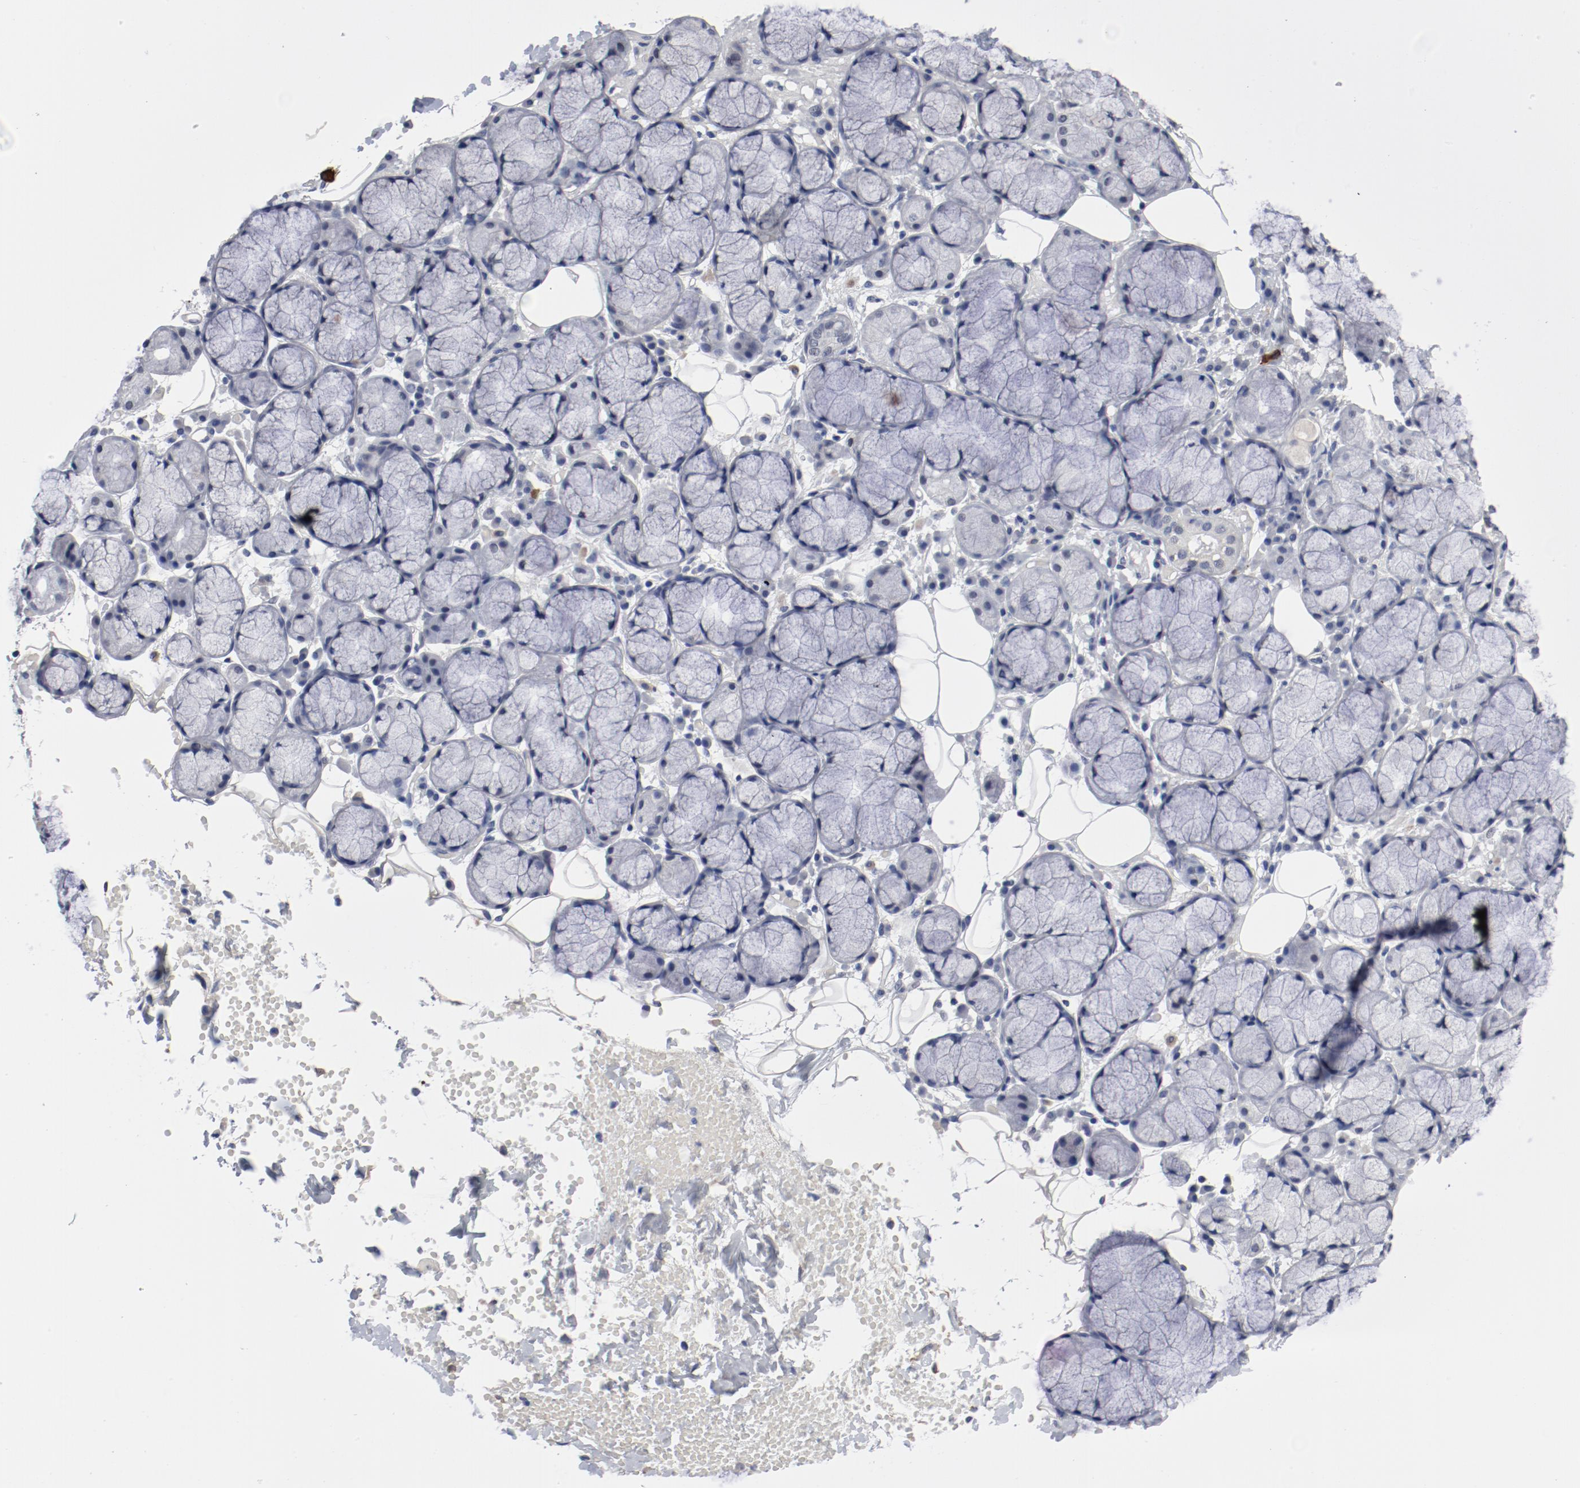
{"staining": {"intensity": "negative", "quantity": "none", "location": "none"}, "tissue": "salivary gland", "cell_type": "Glandular cells", "image_type": "normal", "snomed": [{"axis": "morphology", "description": "Normal tissue, NOS"}, {"axis": "topography", "description": "Skeletal muscle"}, {"axis": "topography", "description": "Oral tissue"}, {"axis": "topography", "description": "Salivary gland"}, {"axis": "topography", "description": "Peripheral nerve tissue"}], "caption": "There is no significant positivity in glandular cells of salivary gland. Brightfield microscopy of immunohistochemistry (IHC) stained with DAB (brown) and hematoxylin (blue), captured at high magnification.", "gene": "ANKLE2", "patient": {"sex": "male", "age": 54}}